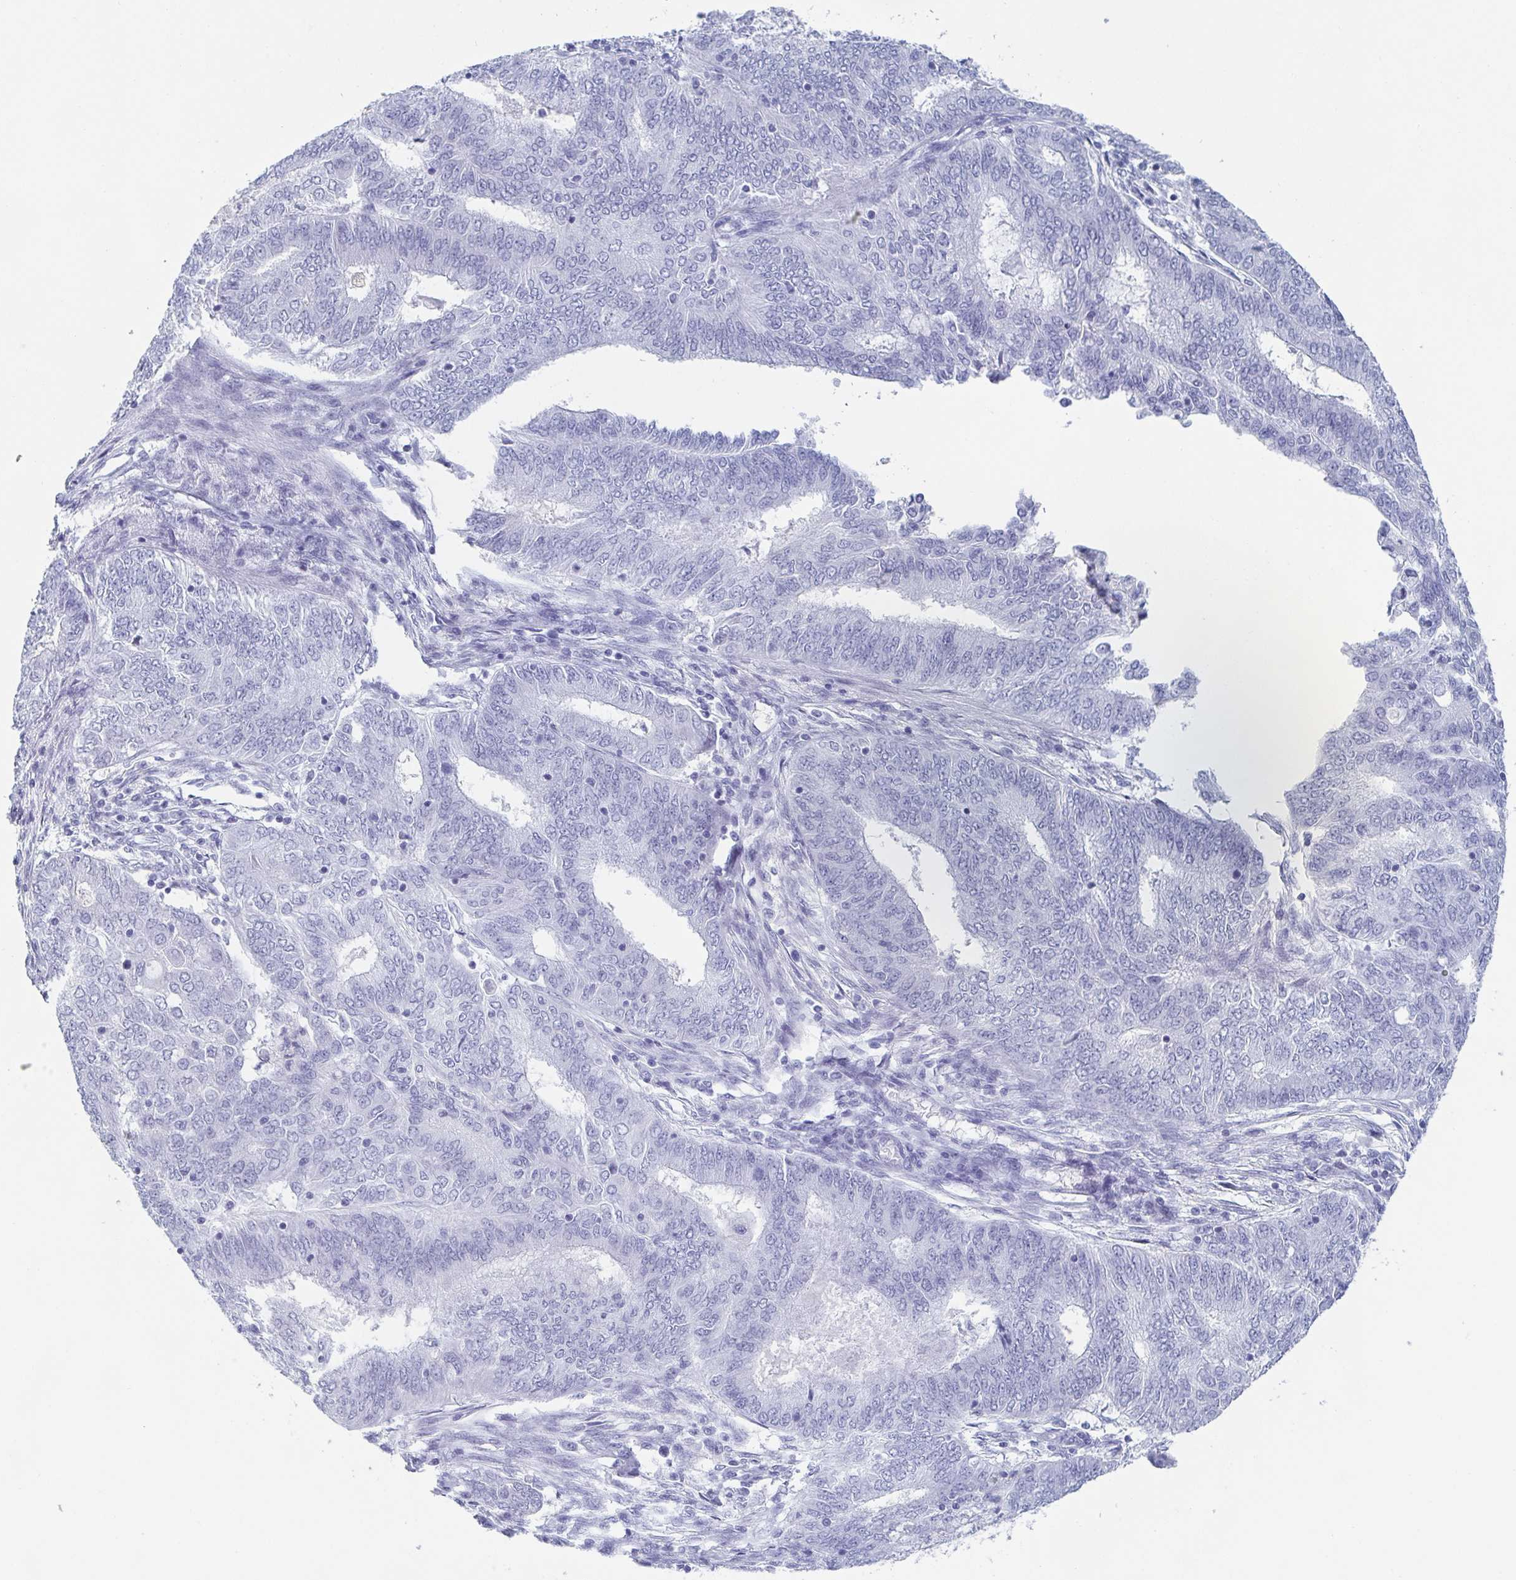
{"staining": {"intensity": "negative", "quantity": "none", "location": "none"}, "tissue": "endometrial cancer", "cell_type": "Tumor cells", "image_type": "cancer", "snomed": [{"axis": "morphology", "description": "Adenocarcinoma, NOS"}, {"axis": "topography", "description": "Endometrium"}], "caption": "Adenocarcinoma (endometrial) stained for a protein using immunohistochemistry (IHC) displays no staining tumor cells.", "gene": "REG4", "patient": {"sex": "female", "age": 62}}